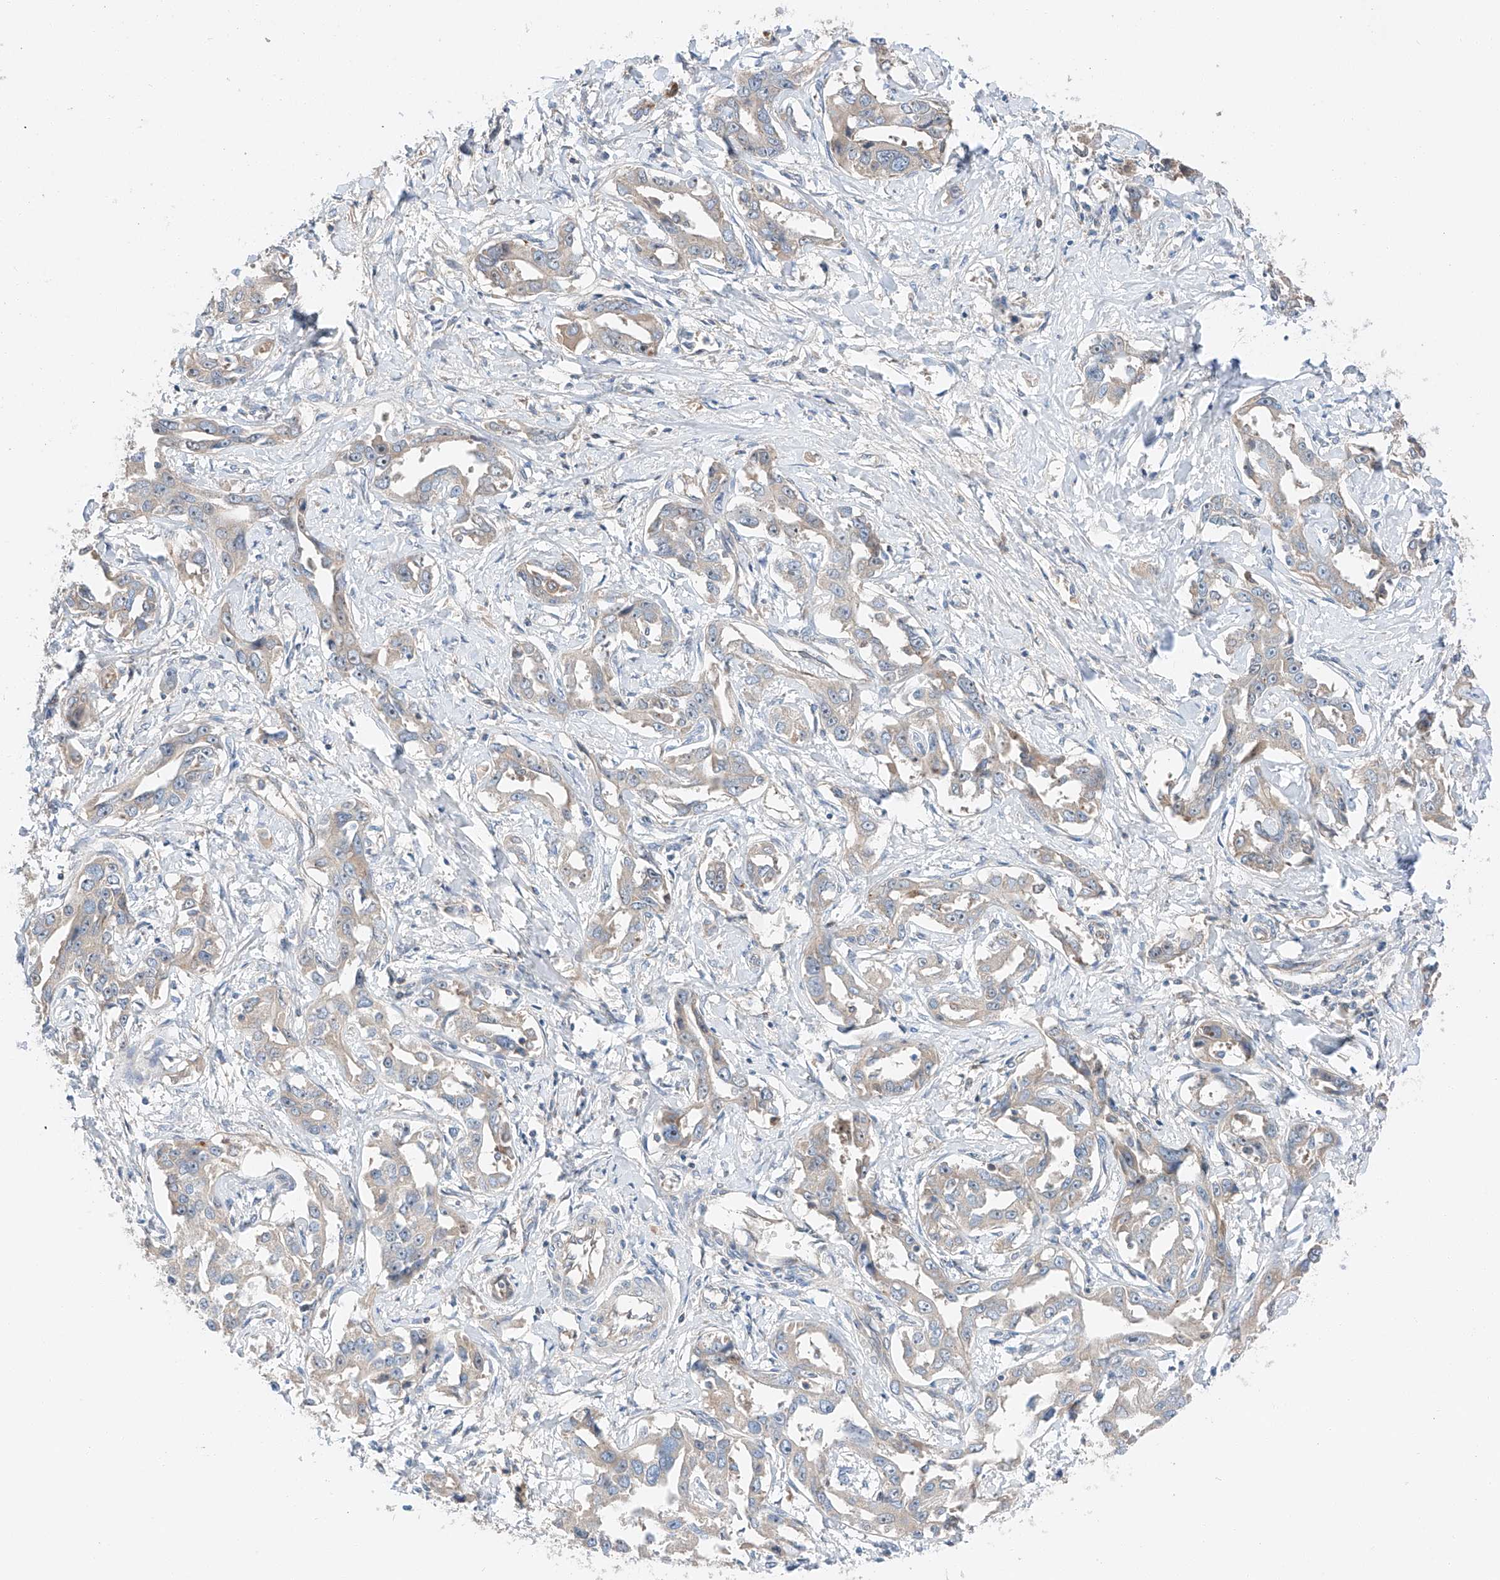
{"staining": {"intensity": "weak", "quantity": "<25%", "location": "cytoplasmic/membranous"}, "tissue": "liver cancer", "cell_type": "Tumor cells", "image_type": "cancer", "snomed": [{"axis": "morphology", "description": "Cholangiocarcinoma"}, {"axis": "topography", "description": "Liver"}], "caption": "Tumor cells are negative for brown protein staining in cholangiocarcinoma (liver). Brightfield microscopy of immunohistochemistry stained with DAB (3,3'-diaminobenzidine) (brown) and hematoxylin (blue), captured at high magnification.", "gene": "RUSC1", "patient": {"sex": "male", "age": 59}}